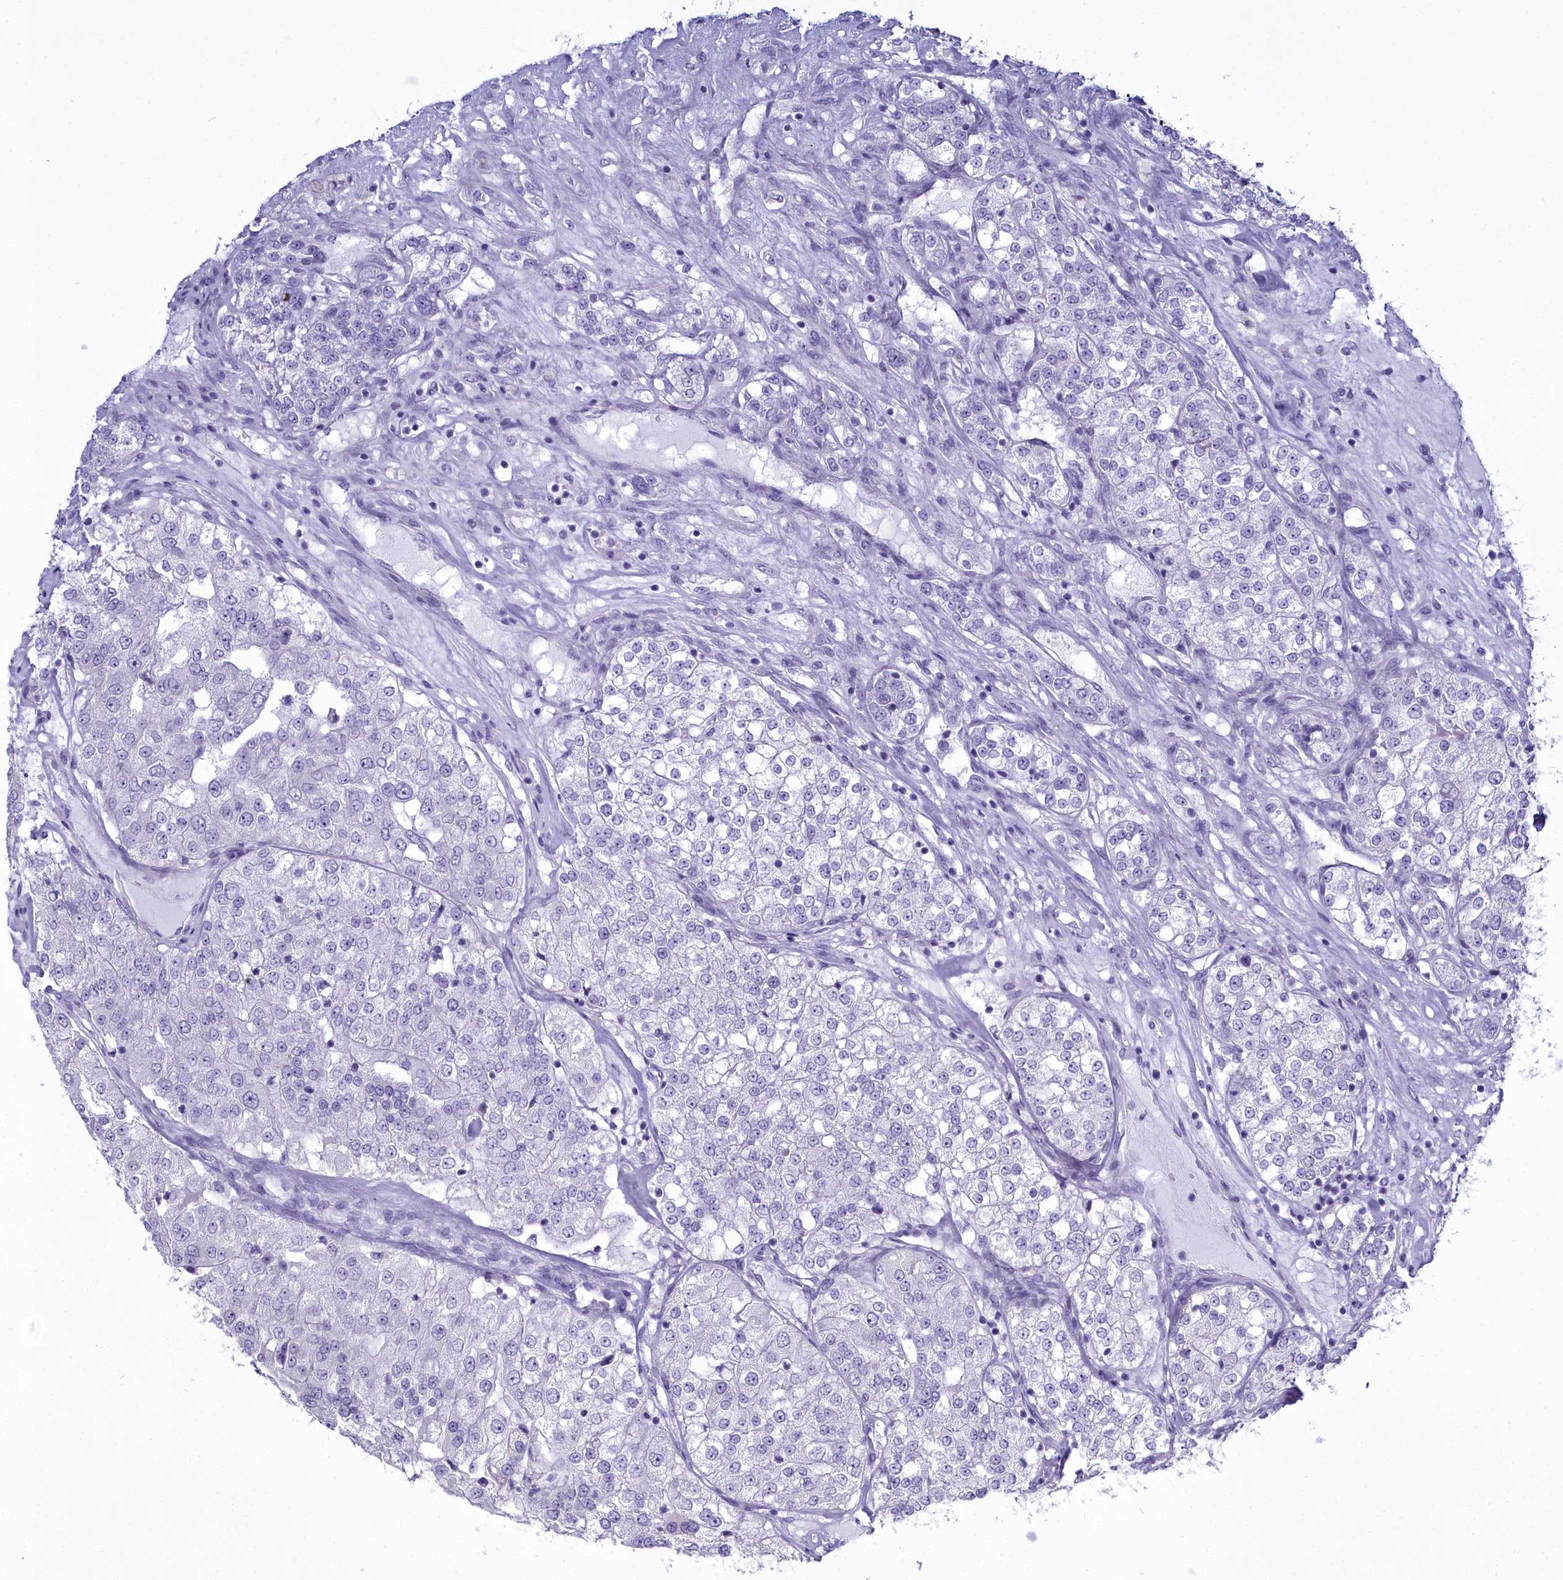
{"staining": {"intensity": "negative", "quantity": "none", "location": "none"}, "tissue": "renal cancer", "cell_type": "Tumor cells", "image_type": "cancer", "snomed": [{"axis": "morphology", "description": "Adenocarcinoma, NOS"}, {"axis": "topography", "description": "Kidney"}], "caption": "Immunohistochemical staining of renal cancer (adenocarcinoma) demonstrates no significant positivity in tumor cells.", "gene": "MAP6", "patient": {"sex": "female", "age": 63}}